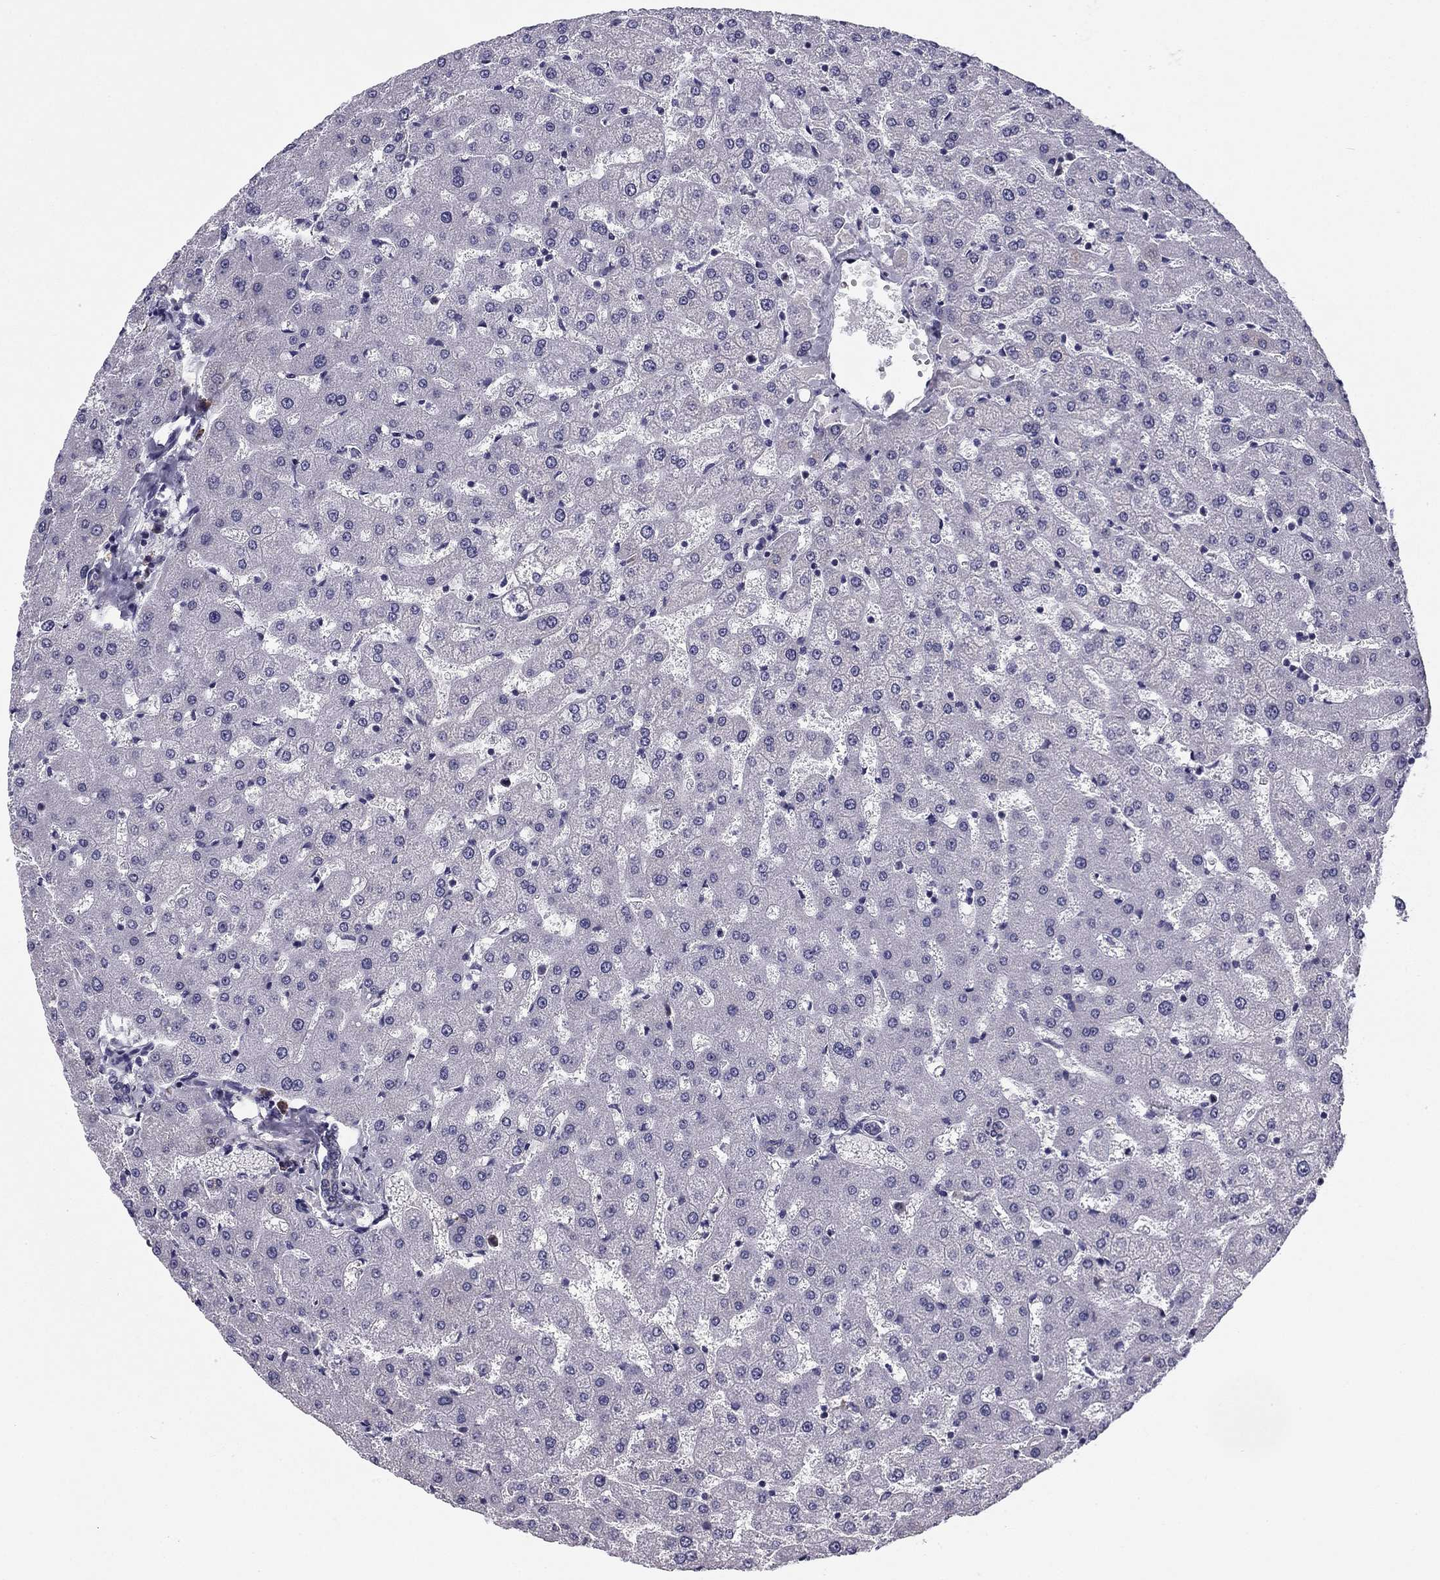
{"staining": {"intensity": "negative", "quantity": "none", "location": "none"}, "tissue": "liver", "cell_type": "Cholangiocytes", "image_type": "normal", "snomed": [{"axis": "morphology", "description": "Normal tissue, NOS"}, {"axis": "topography", "description": "Liver"}], "caption": "Immunohistochemistry (IHC) histopathology image of benign liver: liver stained with DAB exhibits no significant protein expression in cholangiocytes.", "gene": "TMED3", "patient": {"sex": "female", "age": 50}}